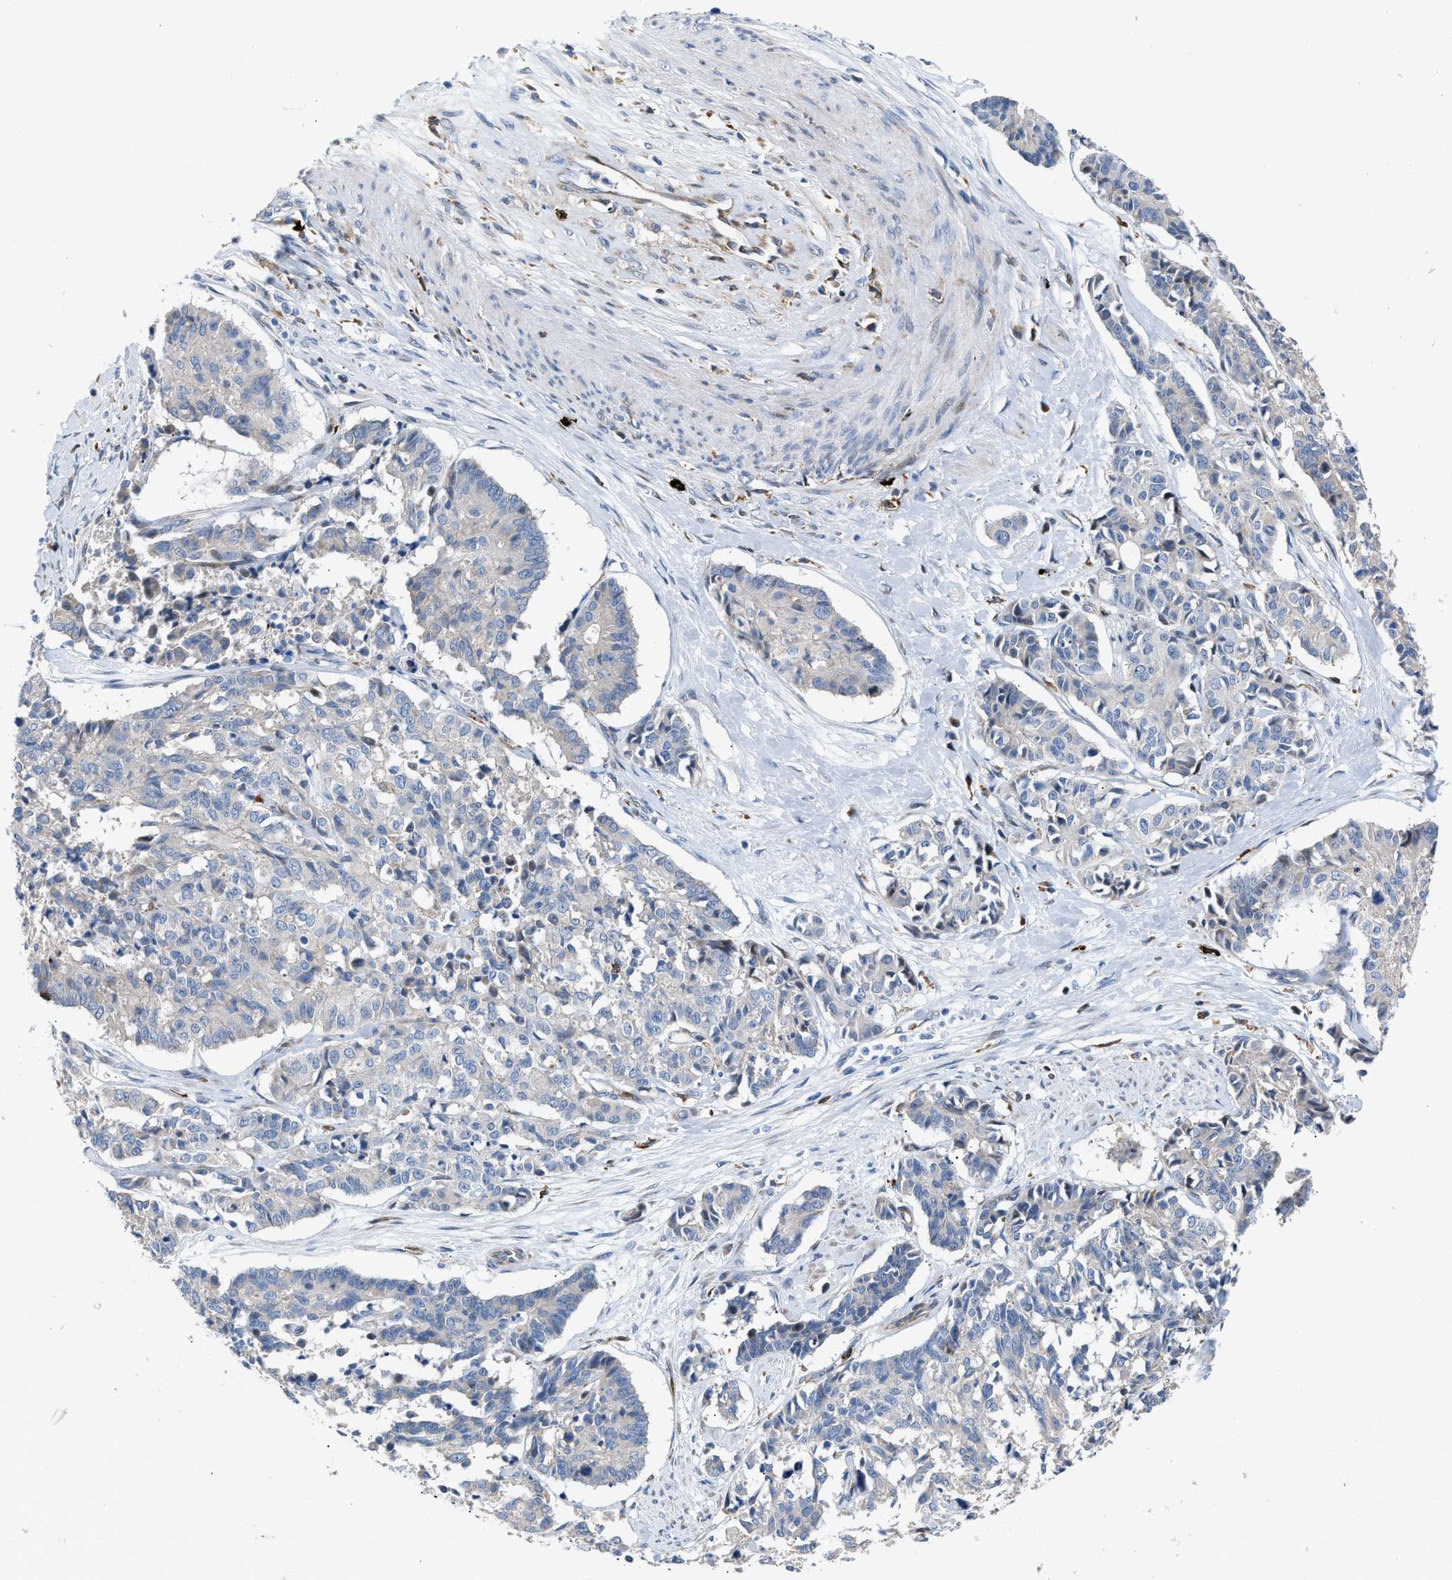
{"staining": {"intensity": "negative", "quantity": "none", "location": "none"}, "tissue": "cervical cancer", "cell_type": "Tumor cells", "image_type": "cancer", "snomed": [{"axis": "morphology", "description": "Squamous cell carcinoma, NOS"}, {"axis": "topography", "description": "Cervix"}], "caption": "High power microscopy photomicrograph of an immunohistochemistry (IHC) photomicrograph of cervical cancer (squamous cell carcinoma), revealing no significant positivity in tumor cells. (DAB (3,3'-diaminobenzidine) immunohistochemistry with hematoxylin counter stain).", "gene": "ATP9A", "patient": {"sex": "female", "age": 35}}